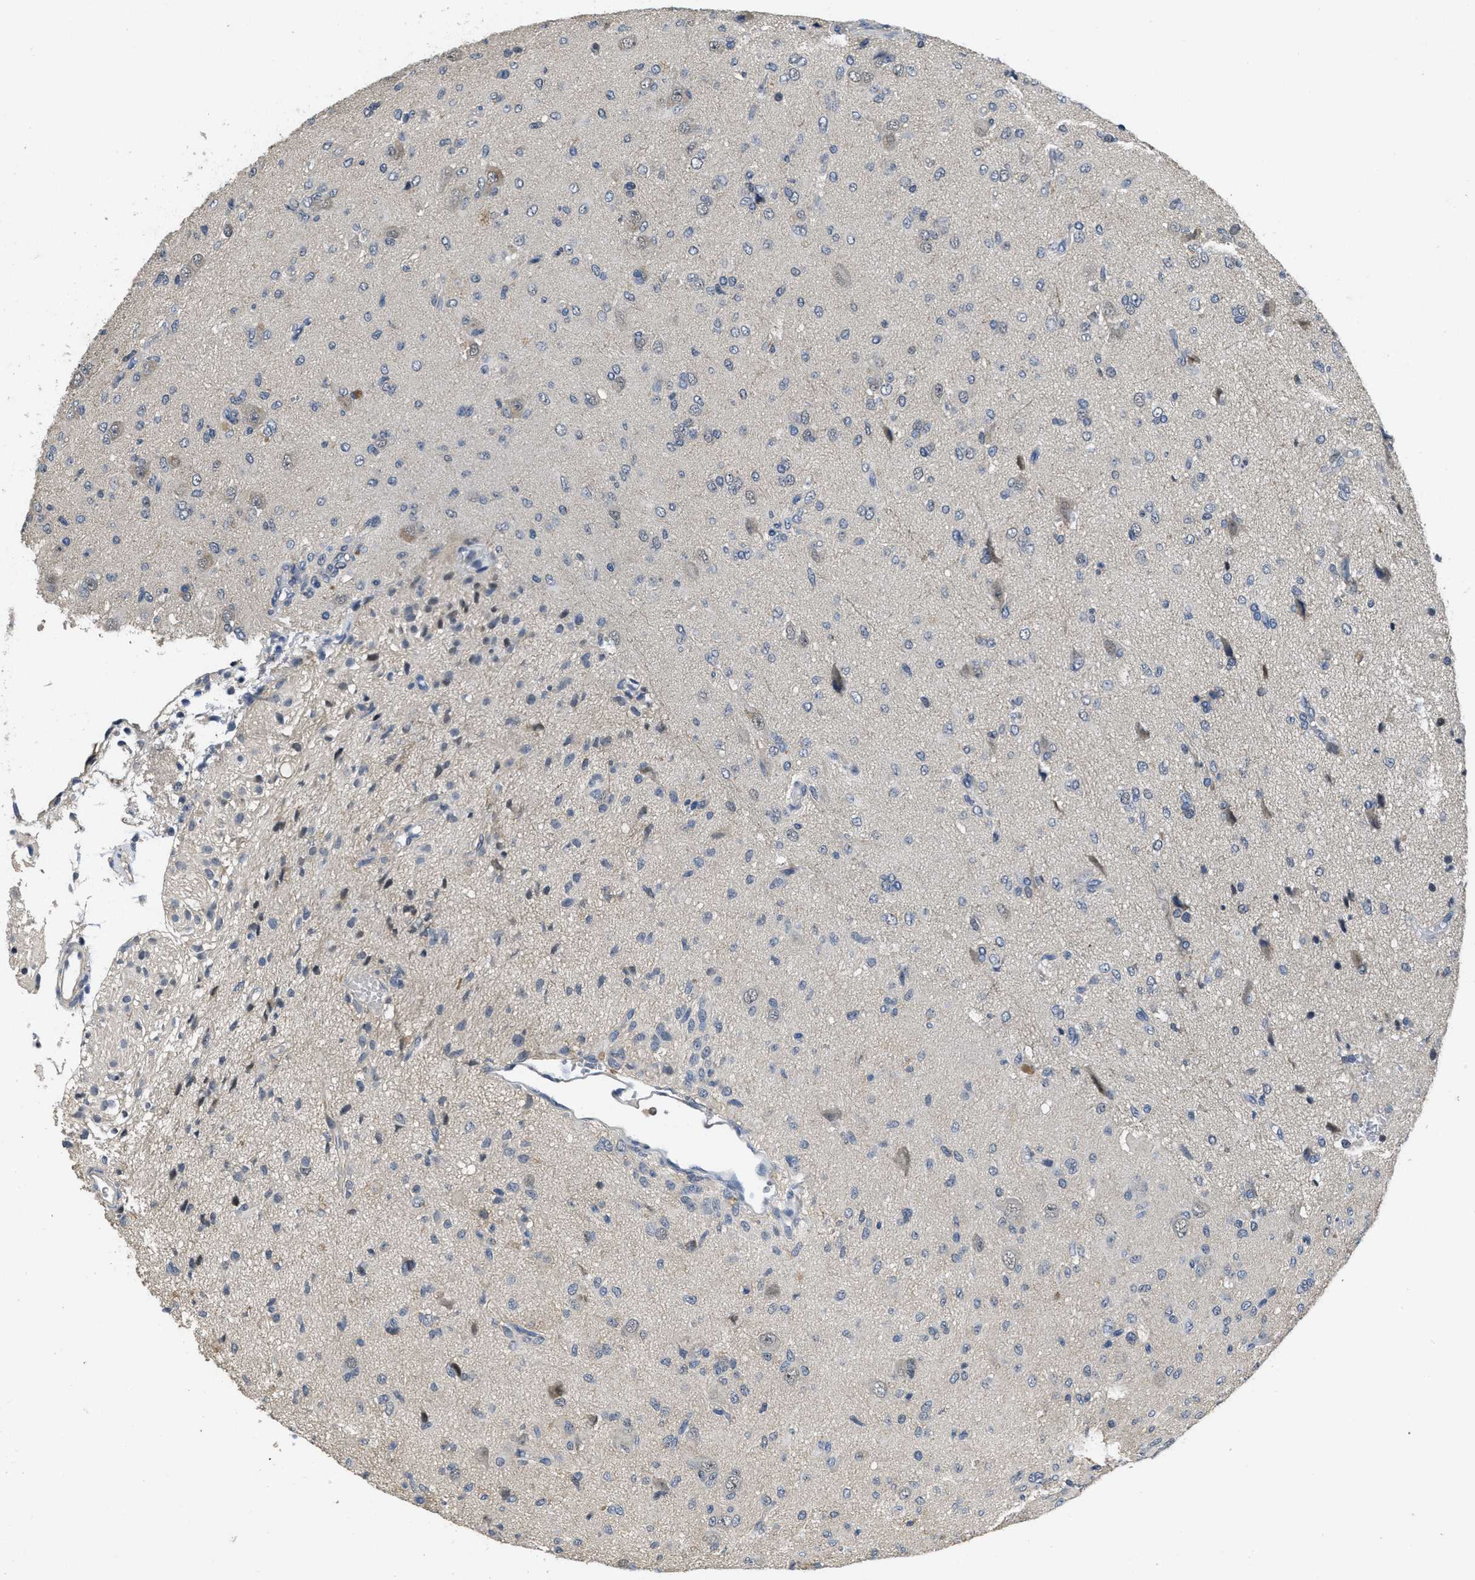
{"staining": {"intensity": "moderate", "quantity": "<25%", "location": "nuclear"}, "tissue": "glioma", "cell_type": "Tumor cells", "image_type": "cancer", "snomed": [{"axis": "morphology", "description": "Glioma, malignant, High grade"}, {"axis": "topography", "description": "Brain"}], "caption": "The micrograph demonstrates immunohistochemical staining of glioma. There is moderate nuclear staining is identified in about <25% of tumor cells.", "gene": "PAPOLG", "patient": {"sex": "female", "age": 59}}